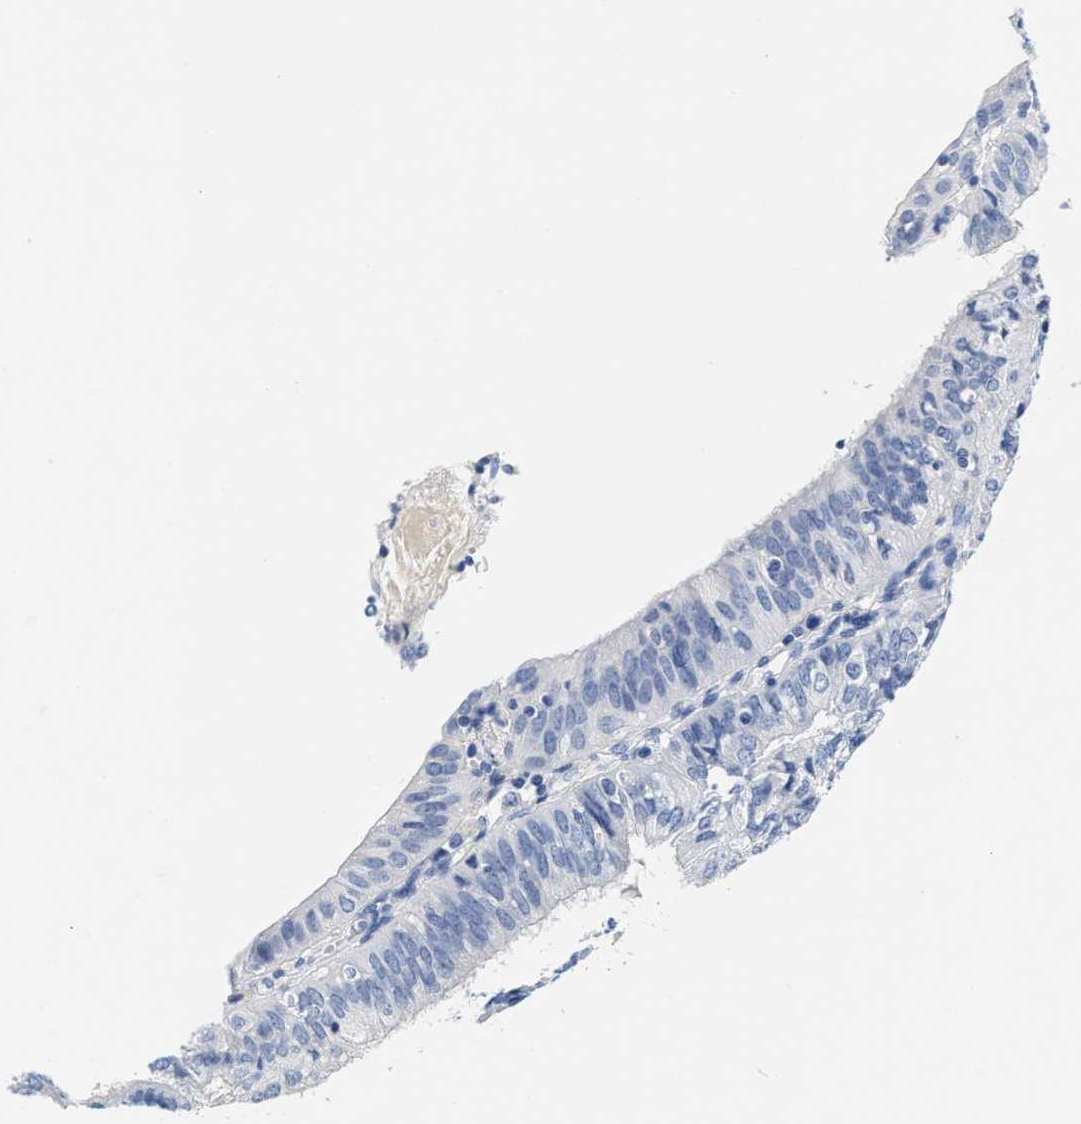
{"staining": {"intensity": "negative", "quantity": "none", "location": "none"}, "tissue": "endometrial cancer", "cell_type": "Tumor cells", "image_type": "cancer", "snomed": [{"axis": "morphology", "description": "Adenocarcinoma, NOS"}, {"axis": "topography", "description": "Endometrium"}], "caption": "Micrograph shows no protein staining in tumor cells of adenocarcinoma (endometrial) tissue.", "gene": "TTC3", "patient": {"sex": "female", "age": 58}}